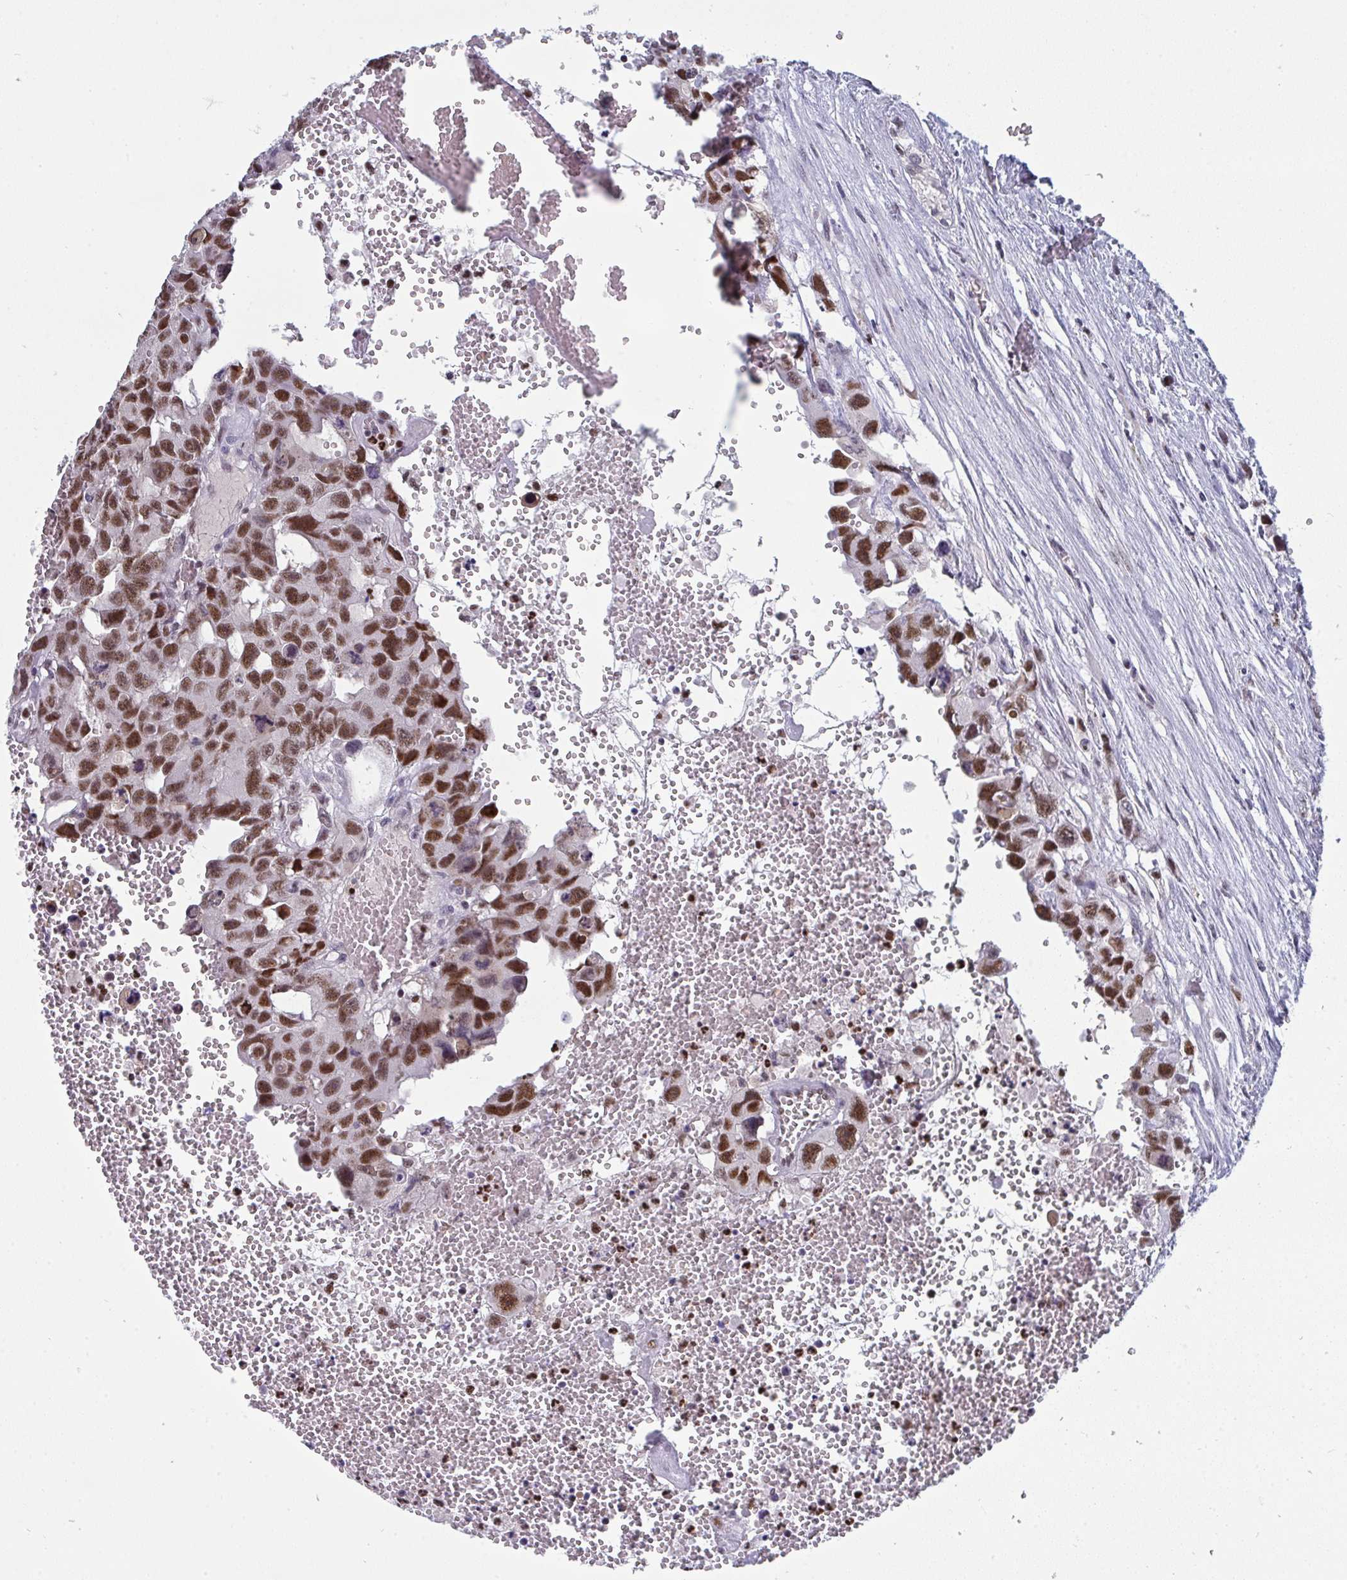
{"staining": {"intensity": "moderate", "quantity": ">75%", "location": "nuclear"}, "tissue": "testis cancer", "cell_type": "Tumor cells", "image_type": "cancer", "snomed": [{"axis": "morphology", "description": "Seminoma, NOS"}, {"axis": "topography", "description": "Testis"}], "caption": "This image displays immunohistochemistry (IHC) staining of human testis cancer, with medium moderate nuclear positivity in about >75% of tumor cells.", "gene": "JDP2", "patient": {"sex": "male", "age": 26}}